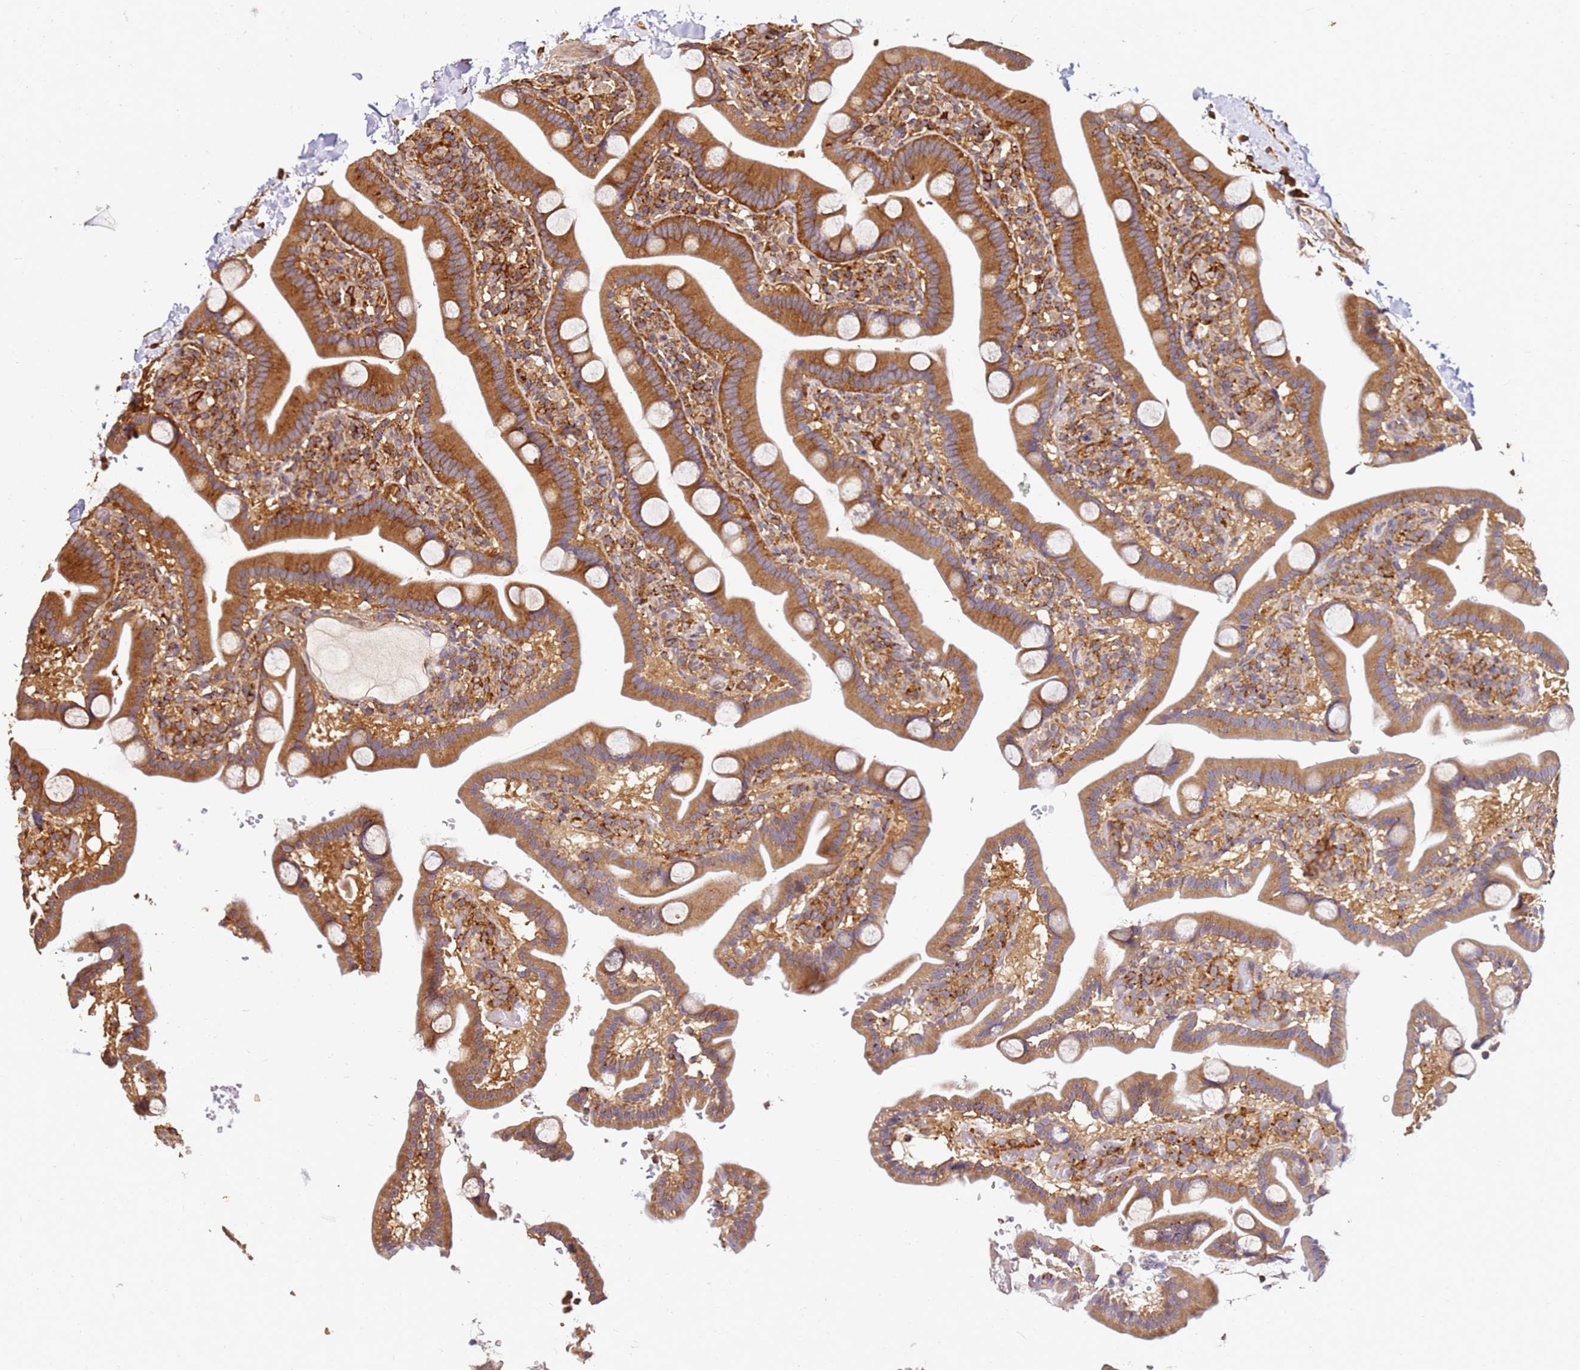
{"staining": {"intensity": "moderate", "quantity": ">75%", "location": "cytoplasmic/membranous"}, "tissue": "duodenum", "cell_type": "Glandular cells", "image_type": "normal", "snomed": [{"axis": "morphology", "description": "Normal tissue, NOS"}, {"axis": "topography", "description": "Duodenum"}], "caption": "IHC (DAB (3,3'-diaminobenzidine)) staining of unremarkable human duodenum shows moderate cytoplasmic/membranous protein expression in approximately >75% of glandular cells. (DAB (3,3'-diaminobenzidine) = brown stain, brightfield microscopy at high magnification).", "gene": "DVL3", "patient": {"sex": "male", "age": 55}}